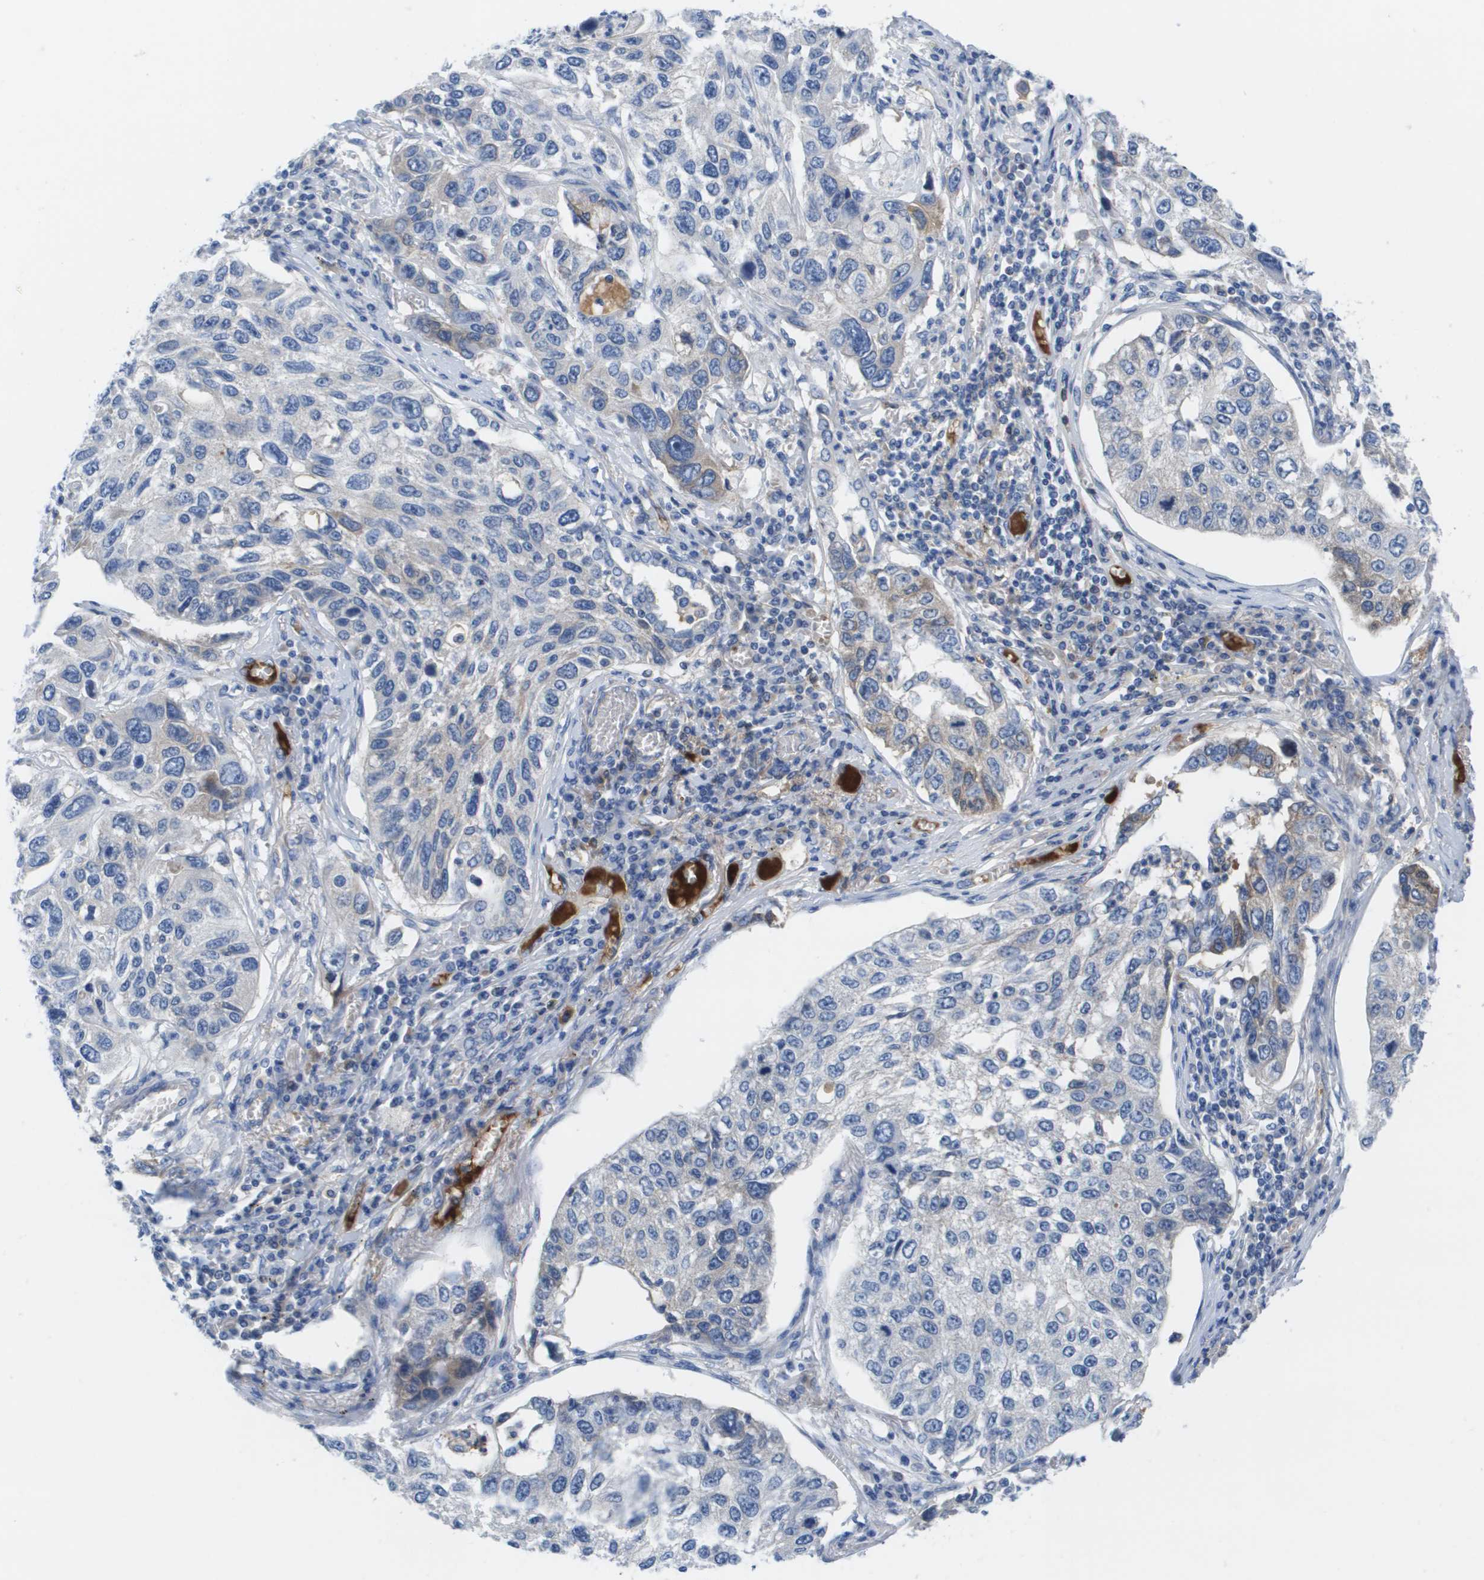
{"staining": {"intensity": "weak", "quantity": "<25%", "location": "cytoplasmic/membranous"}, "tissue": "lung cancer", "cell_type": "Tumor cells", "image_type": "cancer", "snomed": [{"axis": "morphology", "description": "Squamous cell carcinoma, NOS"}, {"axis": "topography", "description": "Lung"}], "caption": "Tumor cells are negative for protein expression in human squamous cell carcinoma (lung). Nuclei are stained in blue.", "gene": "APOA1", "patient": {"sex": "male", "age": 71}}